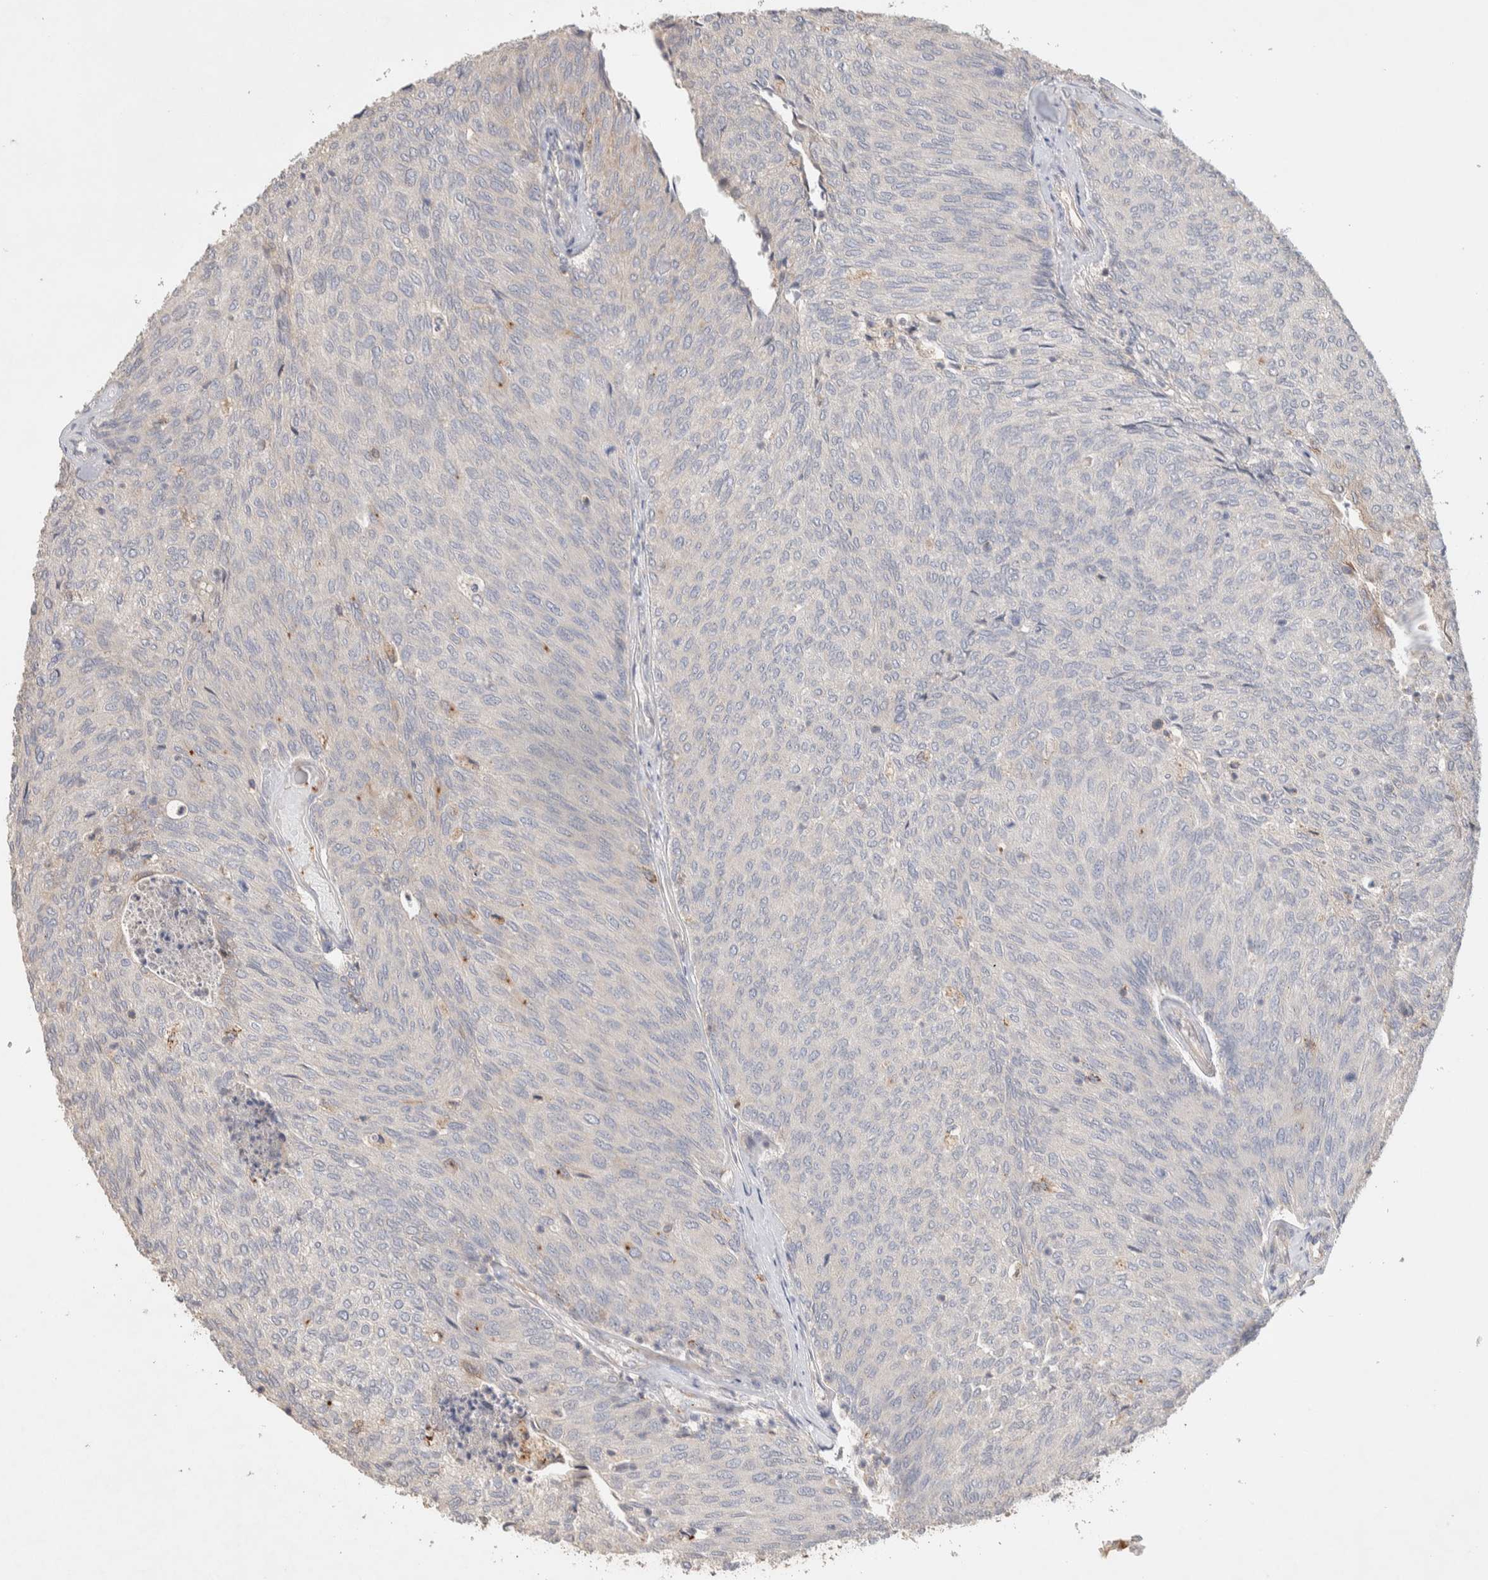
{"staining": {"intensity": "negative", "quantity": "none", "location": "none"}, "tissue": "urothelial cancer", "cell_type": "Tumor cells", "image_type": "cancer", "snomed": [{"axis": "morphology", "description": "Urothelial carcinoma, Low grade"}, {"axis": "topography", "description": "Urinary bladder"}], "caption": "A high-resolution photomicrograph shows immunohistochemistry (IHC) staining of low-grade urothelial carcinoma, which shows no significant positivity in tumor cells.", "gene": "DEPTOR", "patient": {"sex": "female", "age": 79}}